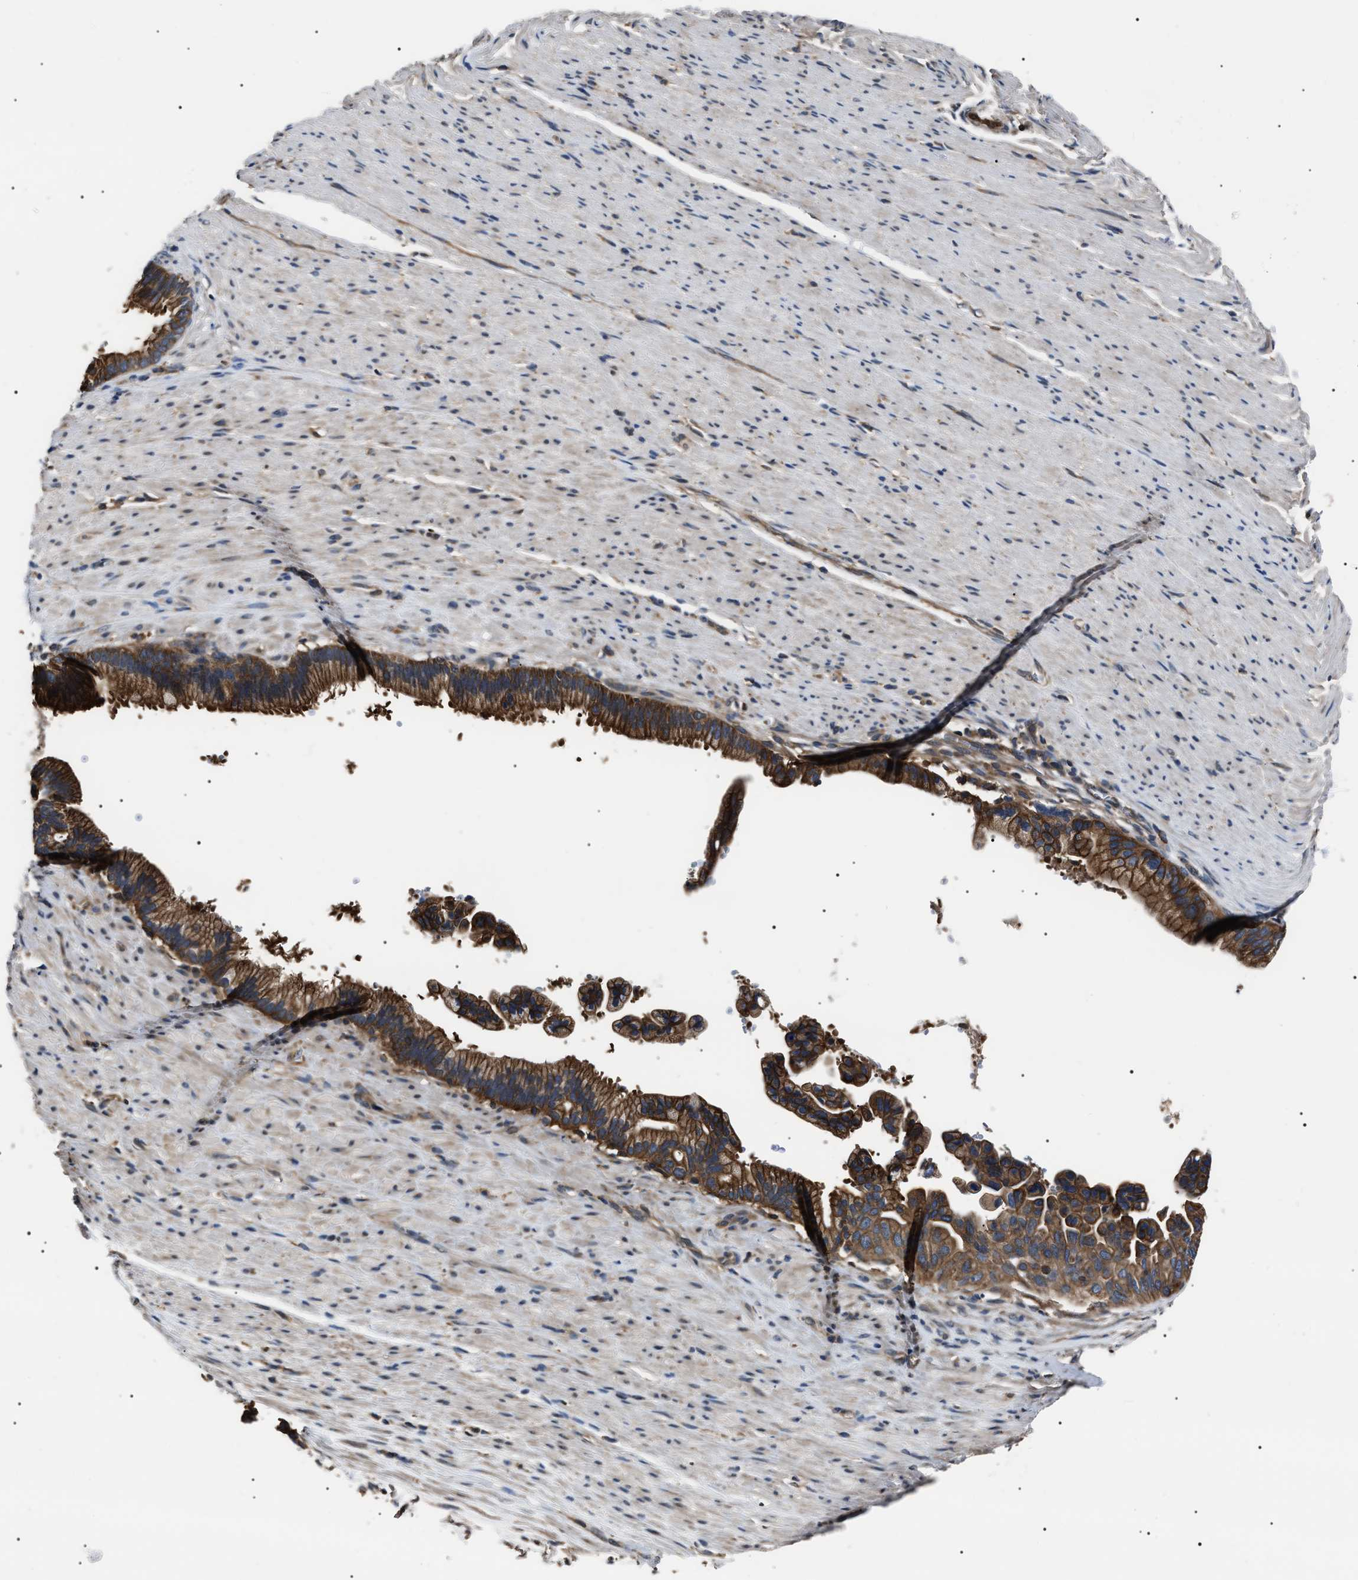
{"staining": {"intensity": "strong", "quantity": ">75%", "location": "cytoplasmic/membranous"}, "tissue": "pancreatic cancer", "cell_type": "Tumor cells", "image_type": "cancer", "snomed": [{"axis": "morphology", "description": "Adenocarcinoma, NOS"}, {"axis": "topography", "description": "Pancreas"}], "caption": "Immunohistochemical staining of pancreatic cancer (adenocarcinoma) exhibits high levels of strong cytoplasmic/membranous protein positivity in approximately >75% of tumor cells.", "gene": "CCT8", "patient": {"sex": "male", "age": 69}}